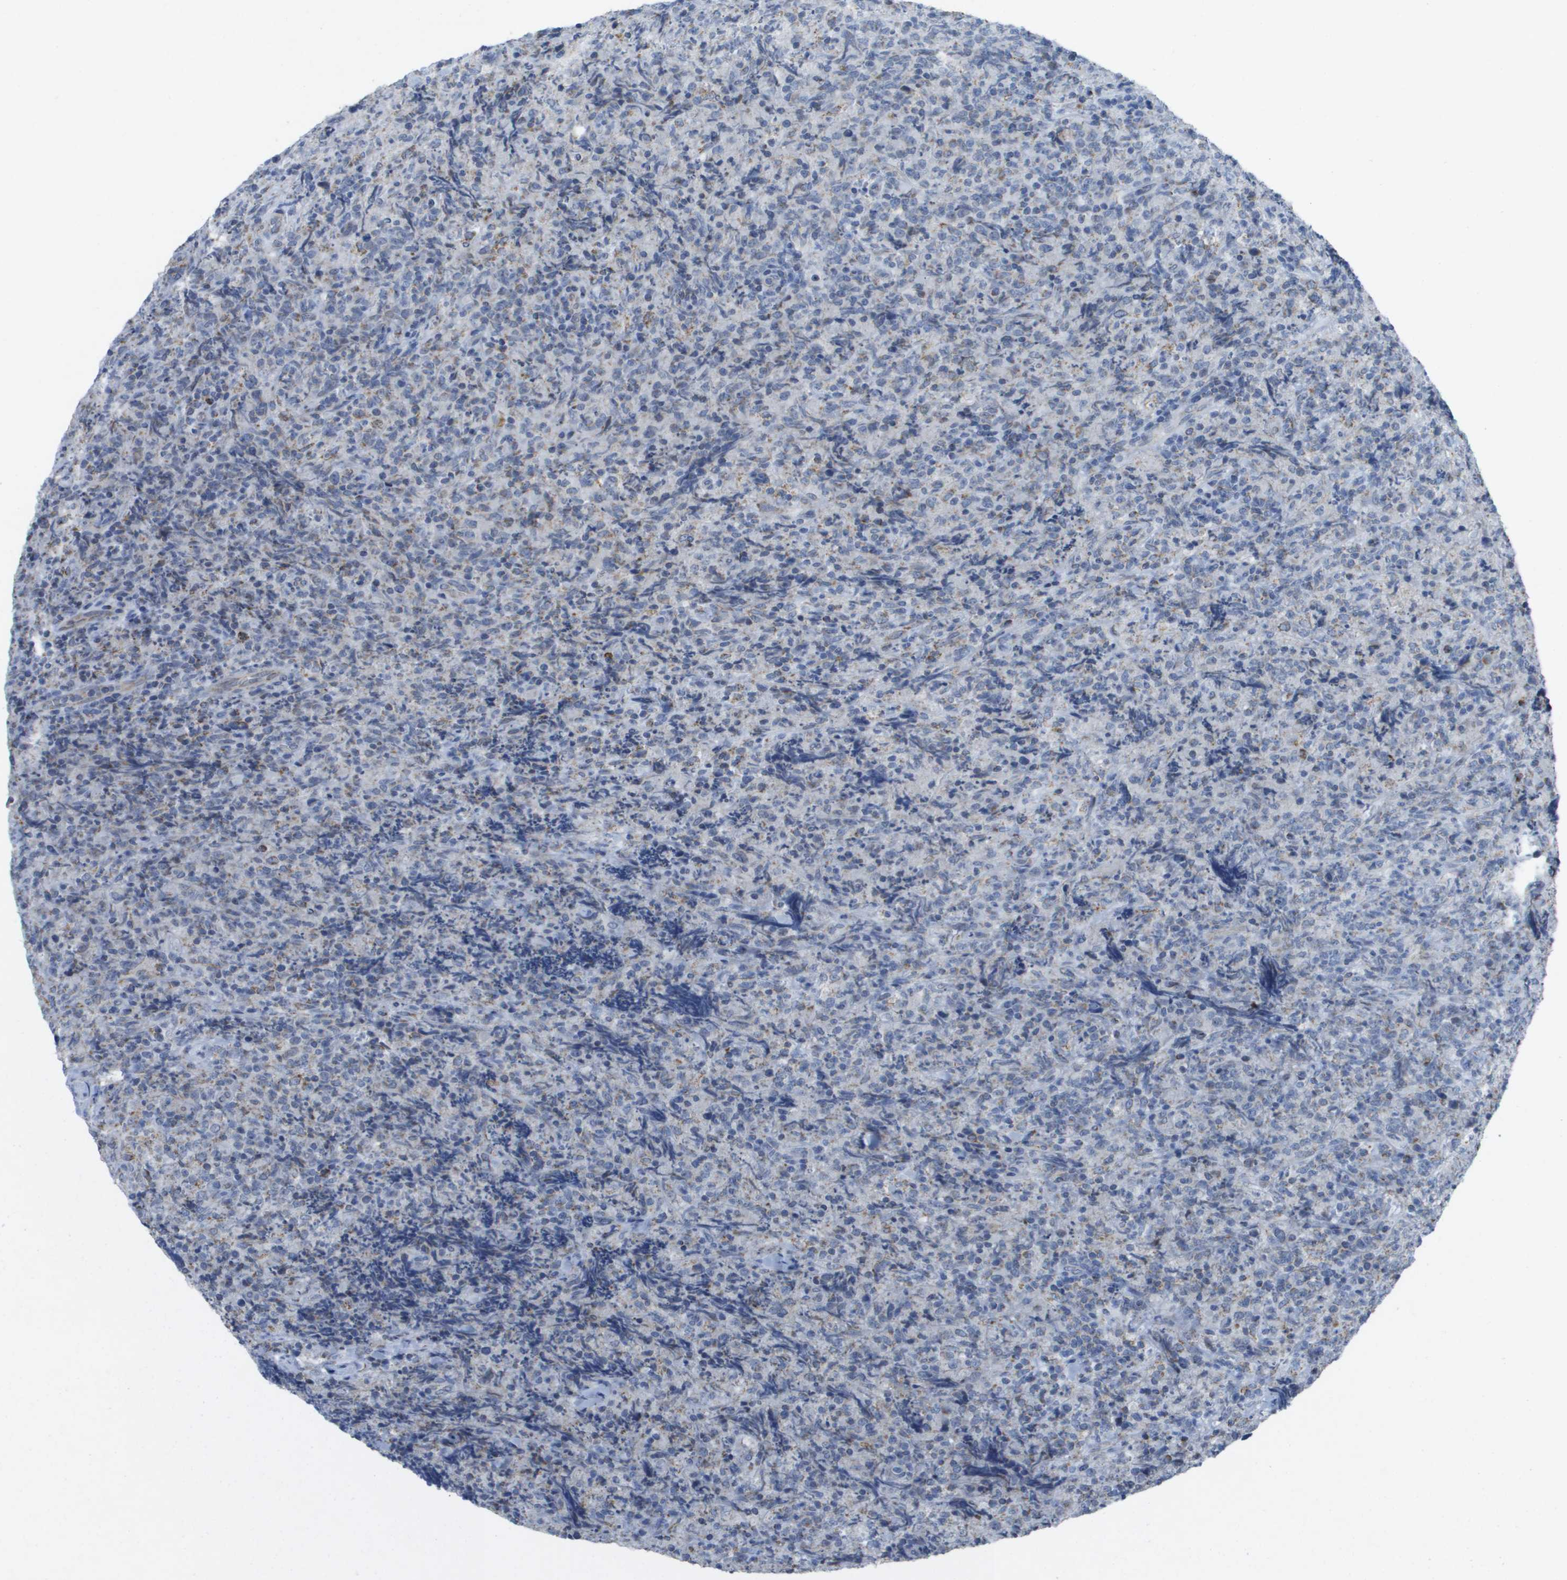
{"staining": {"intensity": "weak", "quantity": "<25%", "location": "cytoplasmic/membranous"}, "tissue": "lymphoma", "cell_type": "Tumor cells", "image_type": "cancer", "snomed": [{"axis": "morphology", "description": "Malignant lymphoma, non-Hodgkin's type, High grade"}, {"axis": "topography", "description": "Tonsil"}], "caption": "High-grade malignant lymphoma, non-Hodgkin's type was stained to show a protein in brown. There is no significant staining in tumor cells.", "gene": "TMEM223", "patient": {"sex": "female", "age": 36}}